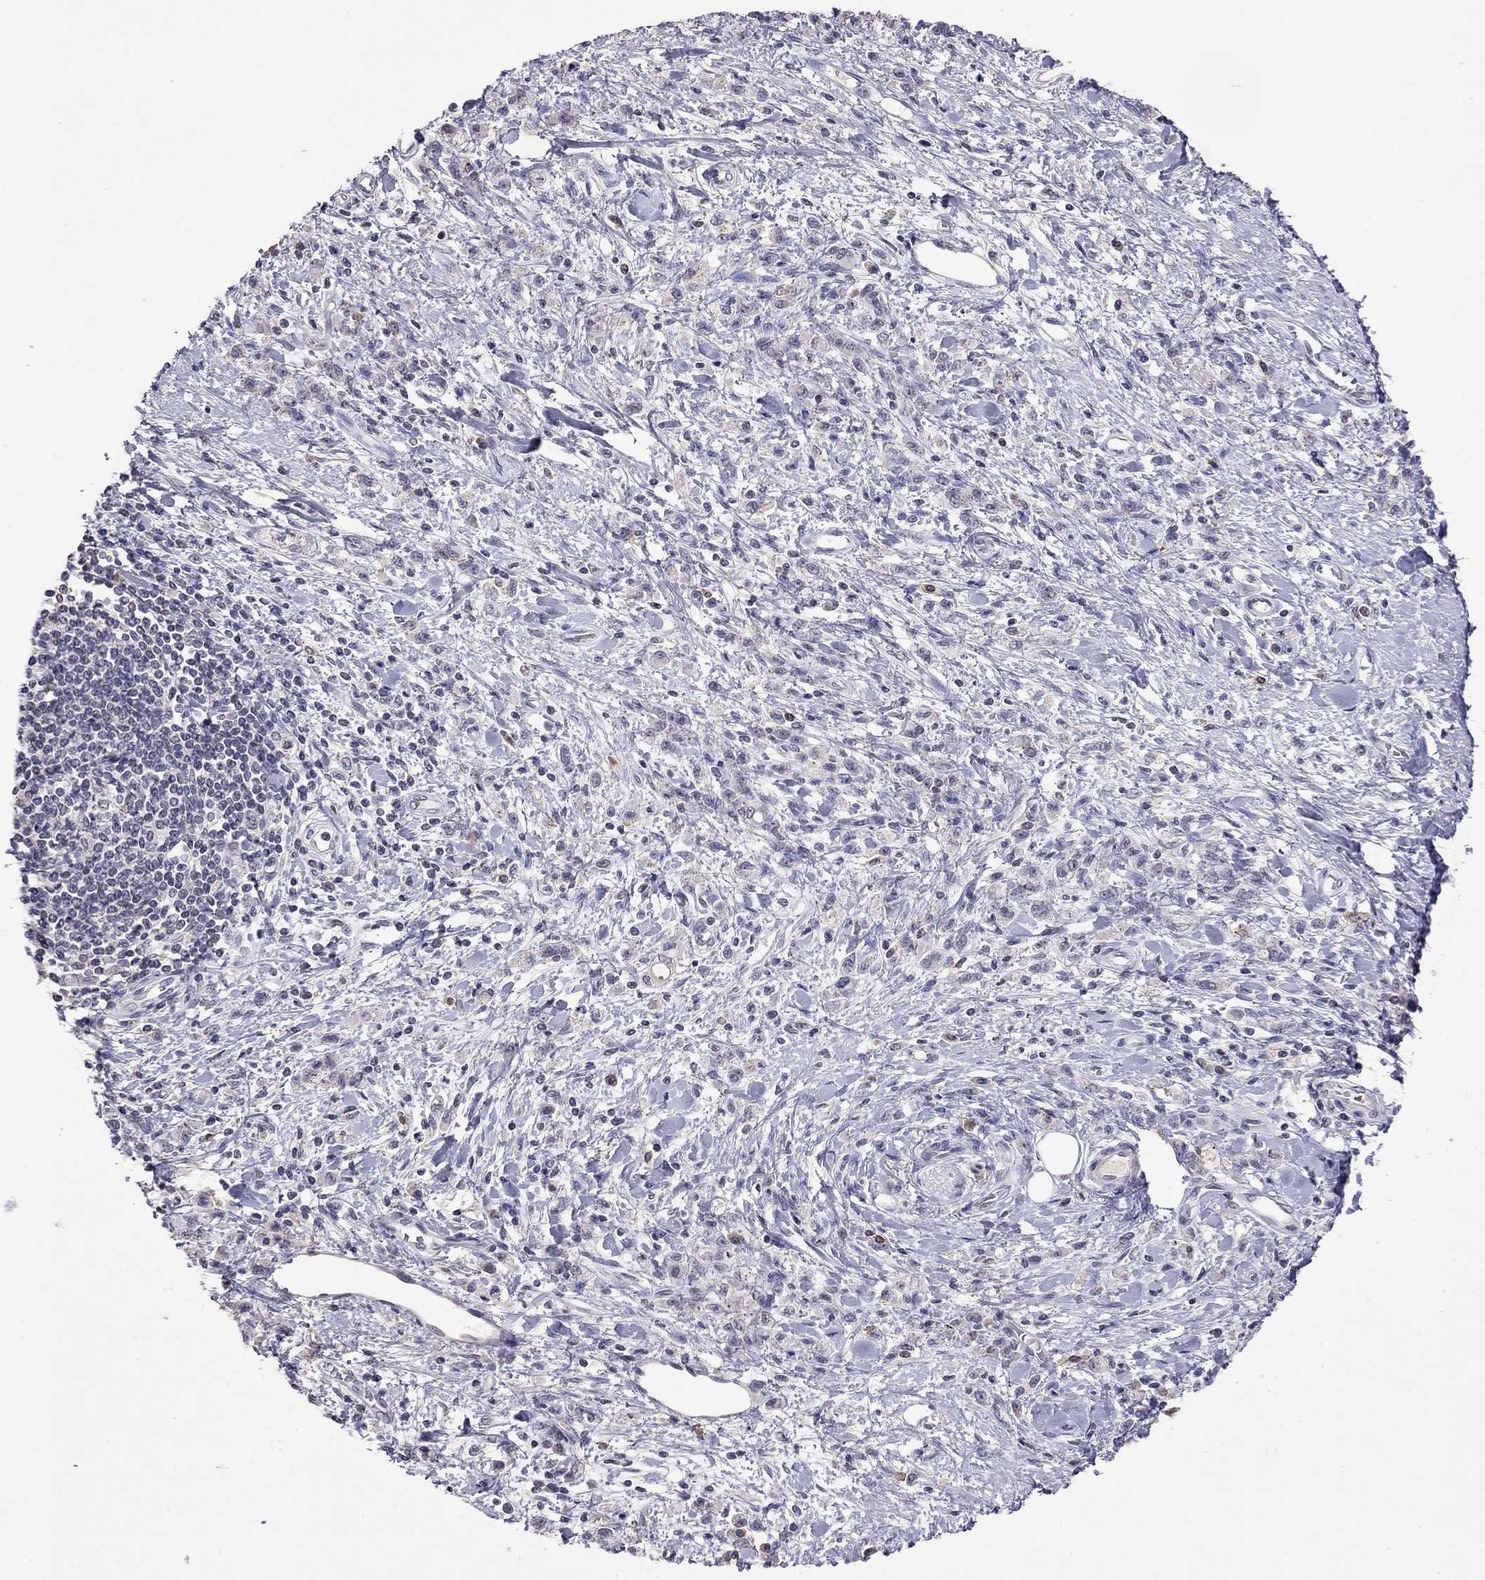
{"staining": {"intensity": "negative", "quantity": "none", "location": "none"}, "tissue": "stomach cancer", "cell_type": "Tumor cells", "image_type": "cancer", "snomed": [{"axis": "morphology", "description": "Adenocarcinoma, NOS"}, {"axis": "topography", "description": "Stomach"}], "caption": "High power microscopy image of an immunohistochemistry (IHC) photomicrograph of stomach cancer, revealing no significant expression in tumor cells.", "gene": "WNK3", "patient": {"sex": "male", "age": 77}}